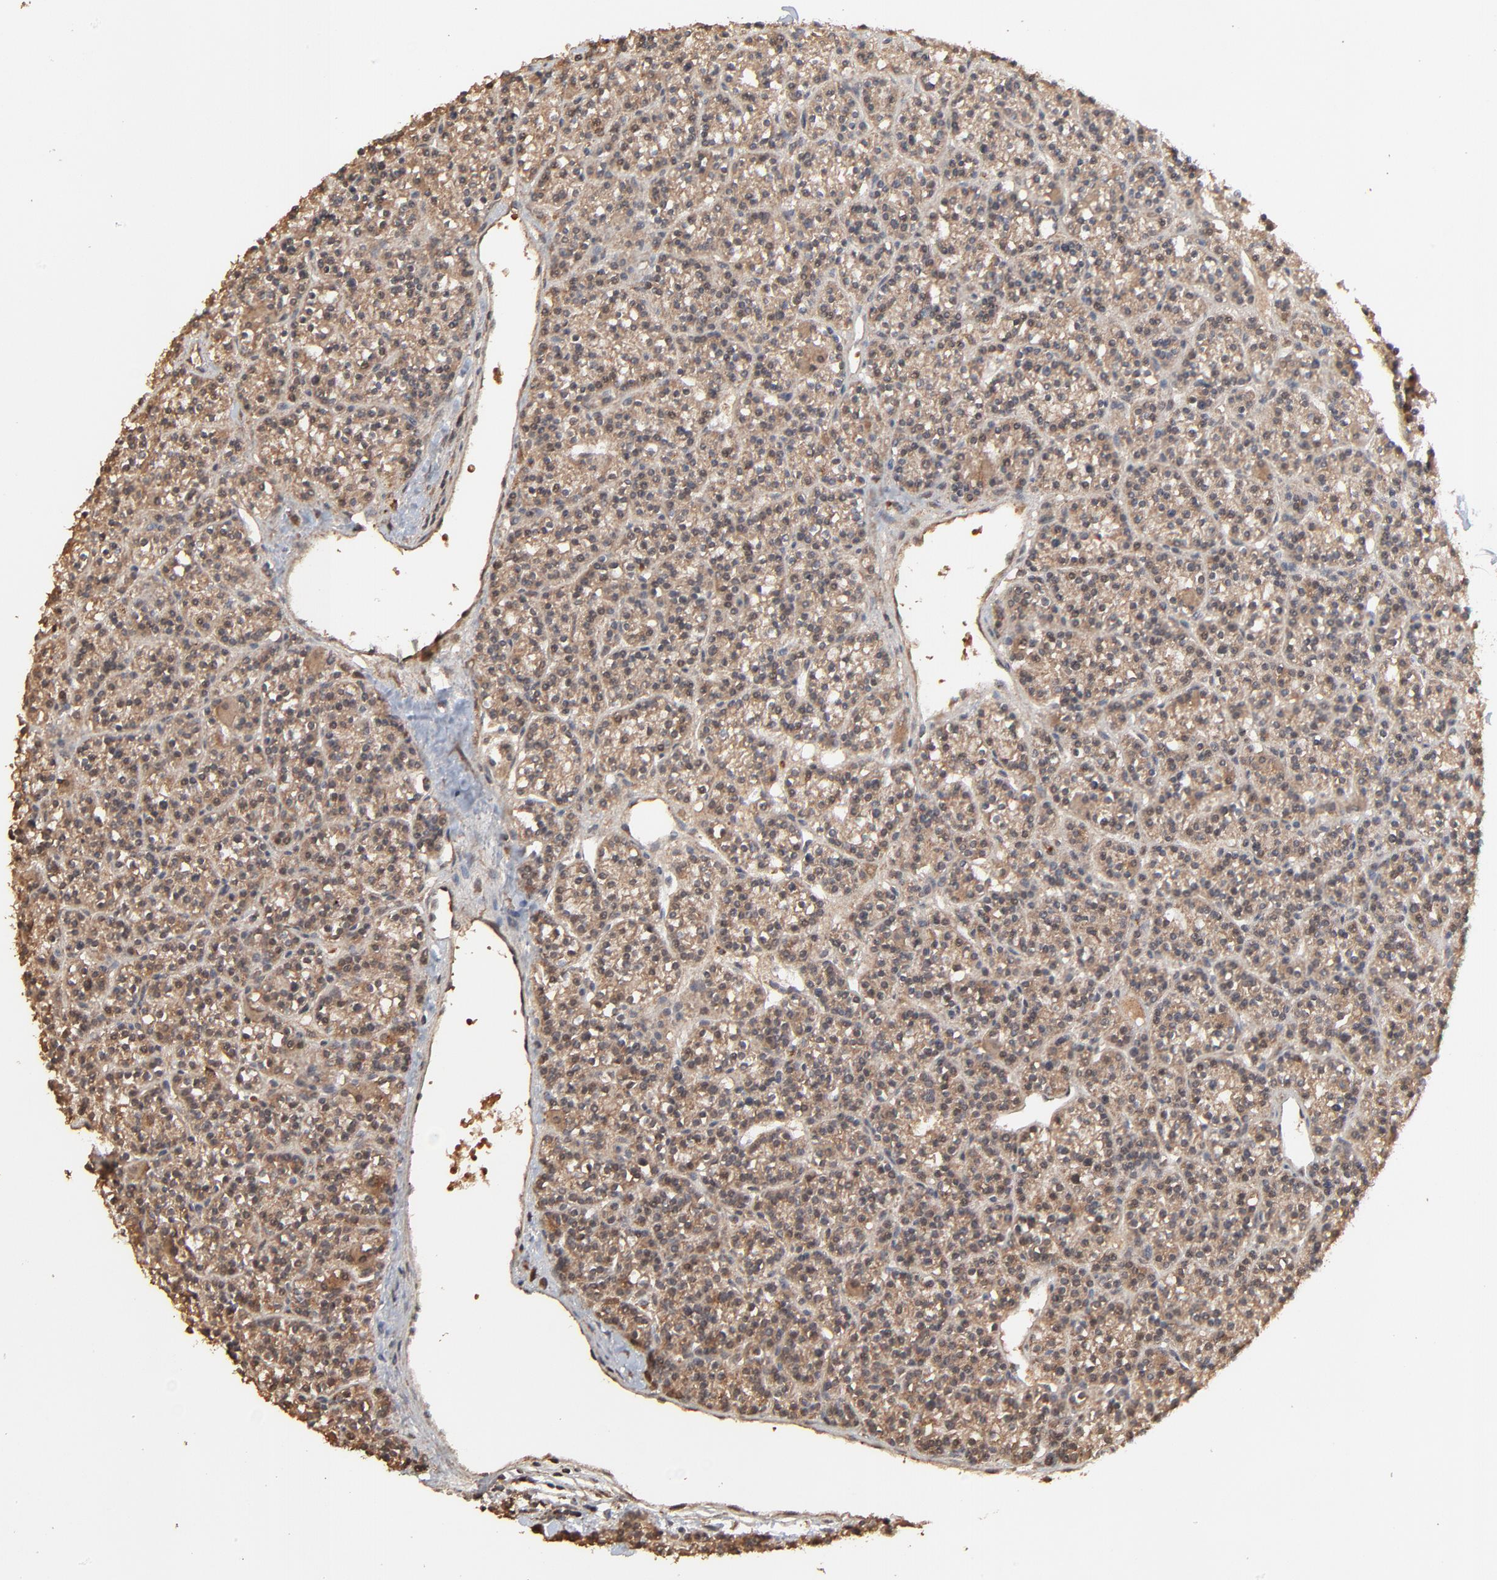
{"staining": {"intensity": "strong", "quantity": ">75%", "location": "cytoplasmic/membranous"}, "tissue": "parathyroid gland", "cell_type": "Glandular cells", "image_type": "normal", "snomed": [{"axis": "morphology", "description": "Normal tissue, NOS"}, {"axis": "topography", "description": "Parathyroid gland"}], "caption": "DAB (3,3'-diaminobenzidine) immunohistochemical staining of benign human parathyroid gland displays strong cytoplasmic/membranous protein expression in approximately >75% of glandular cells. Using DAB (3,3'-diaminobenzidine) (brown) and hematoxylin (blue) stains, captured at high magnification using brightfield microscopy.", "gene": "FAM227A", "patient": {"sex": "female", "age": 50}}